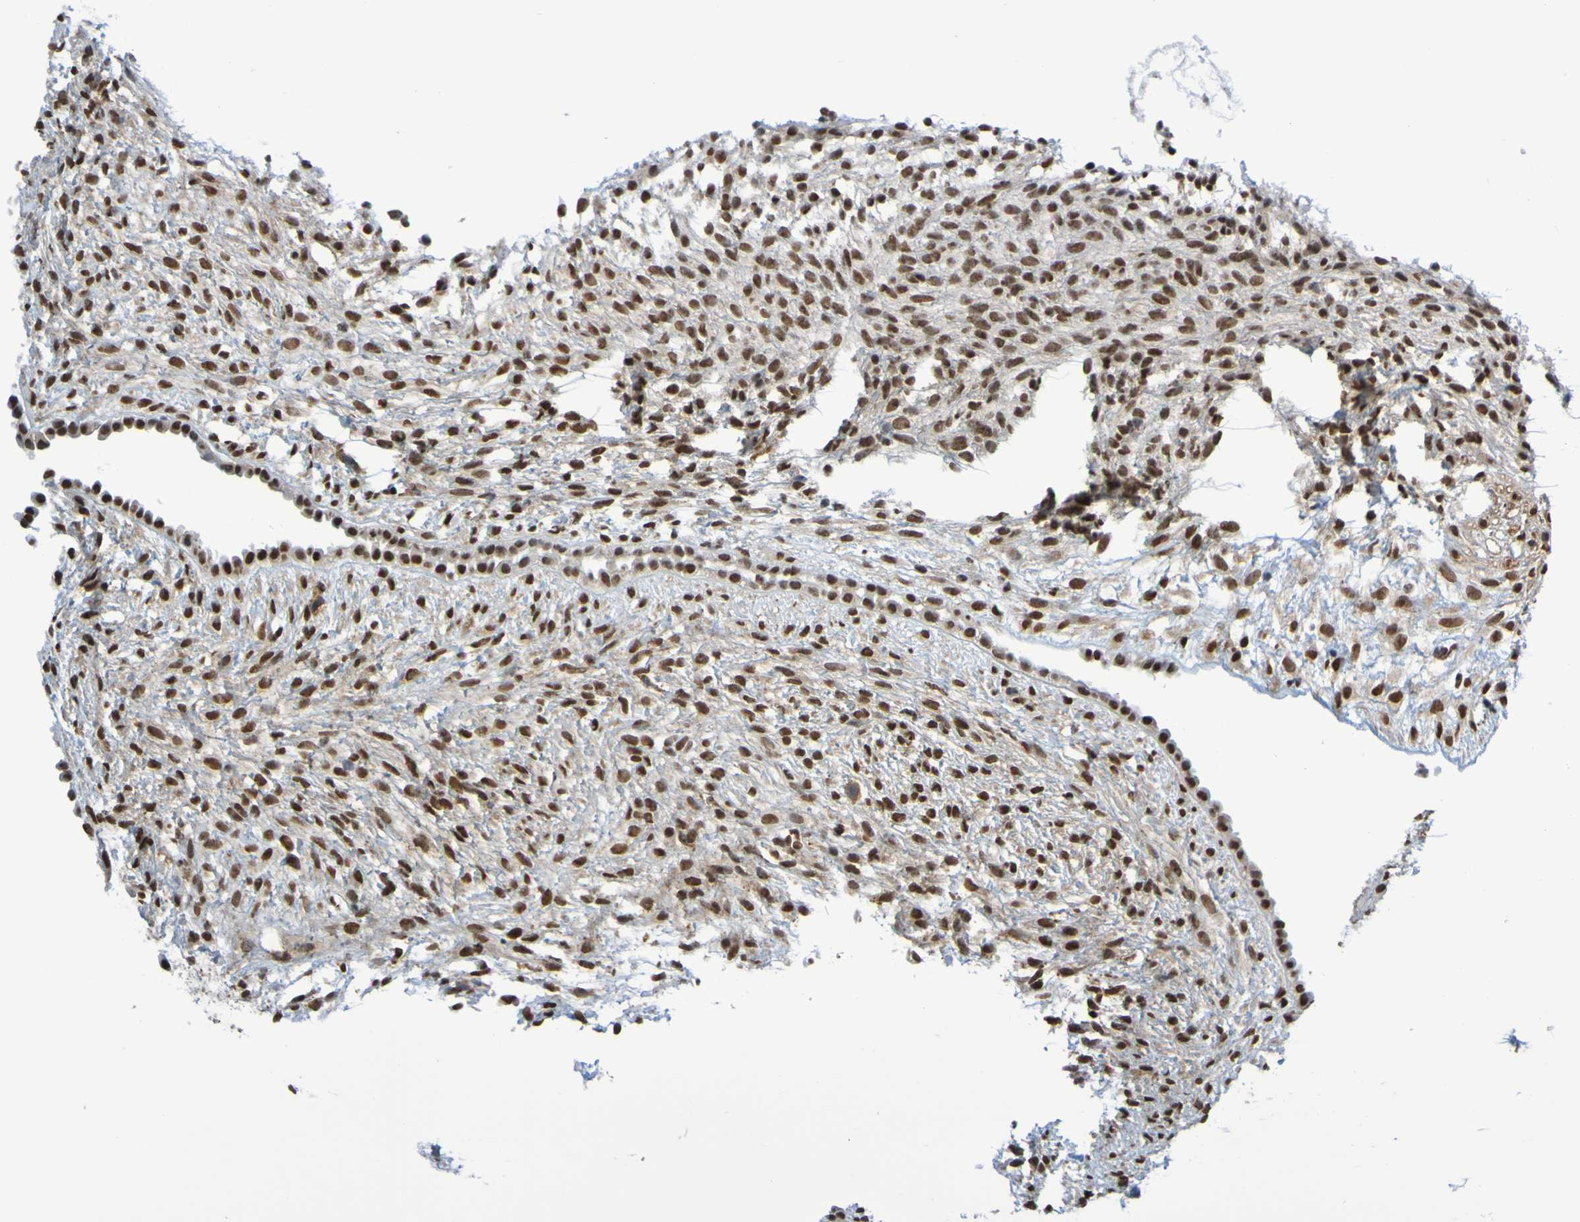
{"staining": {"intensity": "strong", "quantity": ">75%", "location": "nuclear"}, "tissue": "ovary", "cell_type": "Ovarian stroma cells", "image_type": "normal", "snomed": [{"axis": "morphology", "description": "Normal tissue, NOS"}, {"axis": "morphology", "description": "Cyst, NOS"}, {"axis": "topography", "description": "Ovary"}], "caption": "Protein expression analysis of unremarkable ovary demonstrates strong nuclear positivity in approximately >75% of ovarian stroma cells. The staining was performed using DAB to visualize the protein expression in brown, while the nuclei were stained in blue with hematoxylin (Magnification: 20x).", "gene": "HDAC2", "patient": {"sex": "female", "age": 18}}